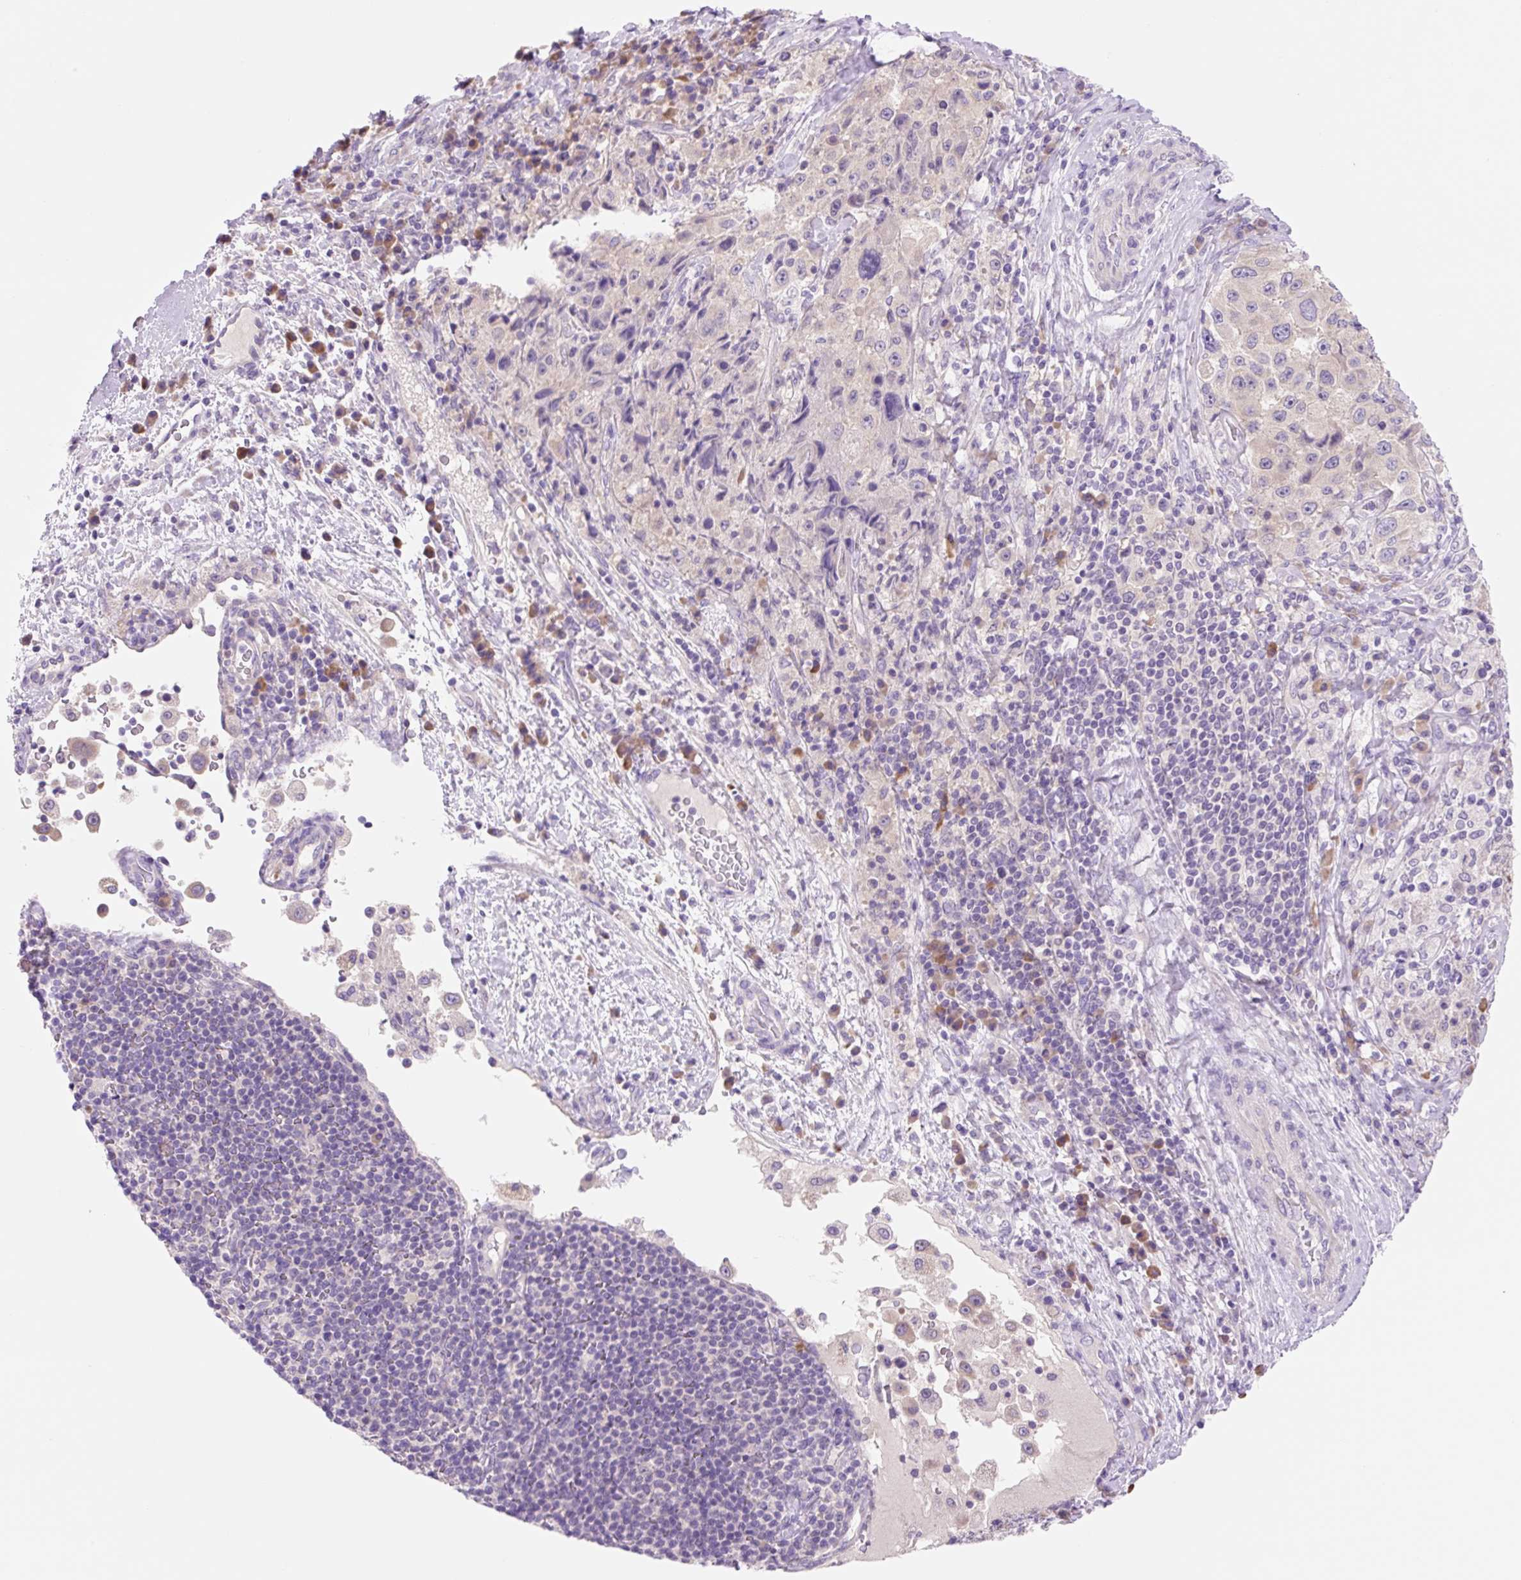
{"staining": {"intensity": "negative", "quantity": "none", "location": "none"}, "tissue": "melanoma", "cell_type": "Tumor cells", "image_type": "cancer", "snomed": [{"axis": "morphology", "description": "Malignant melanoma, Metastatic site"}, {"axis": "topography", "description": "Lymph node"}], "caption": "An immunohistochemistry (IHC) image of malignant melanoma (metastatic site) is shown. There is no staining in tumor cells of malignant melanoma (metastatic site).", "gene": "CELF6", "patient": {"sex": "male", "age": 62}}